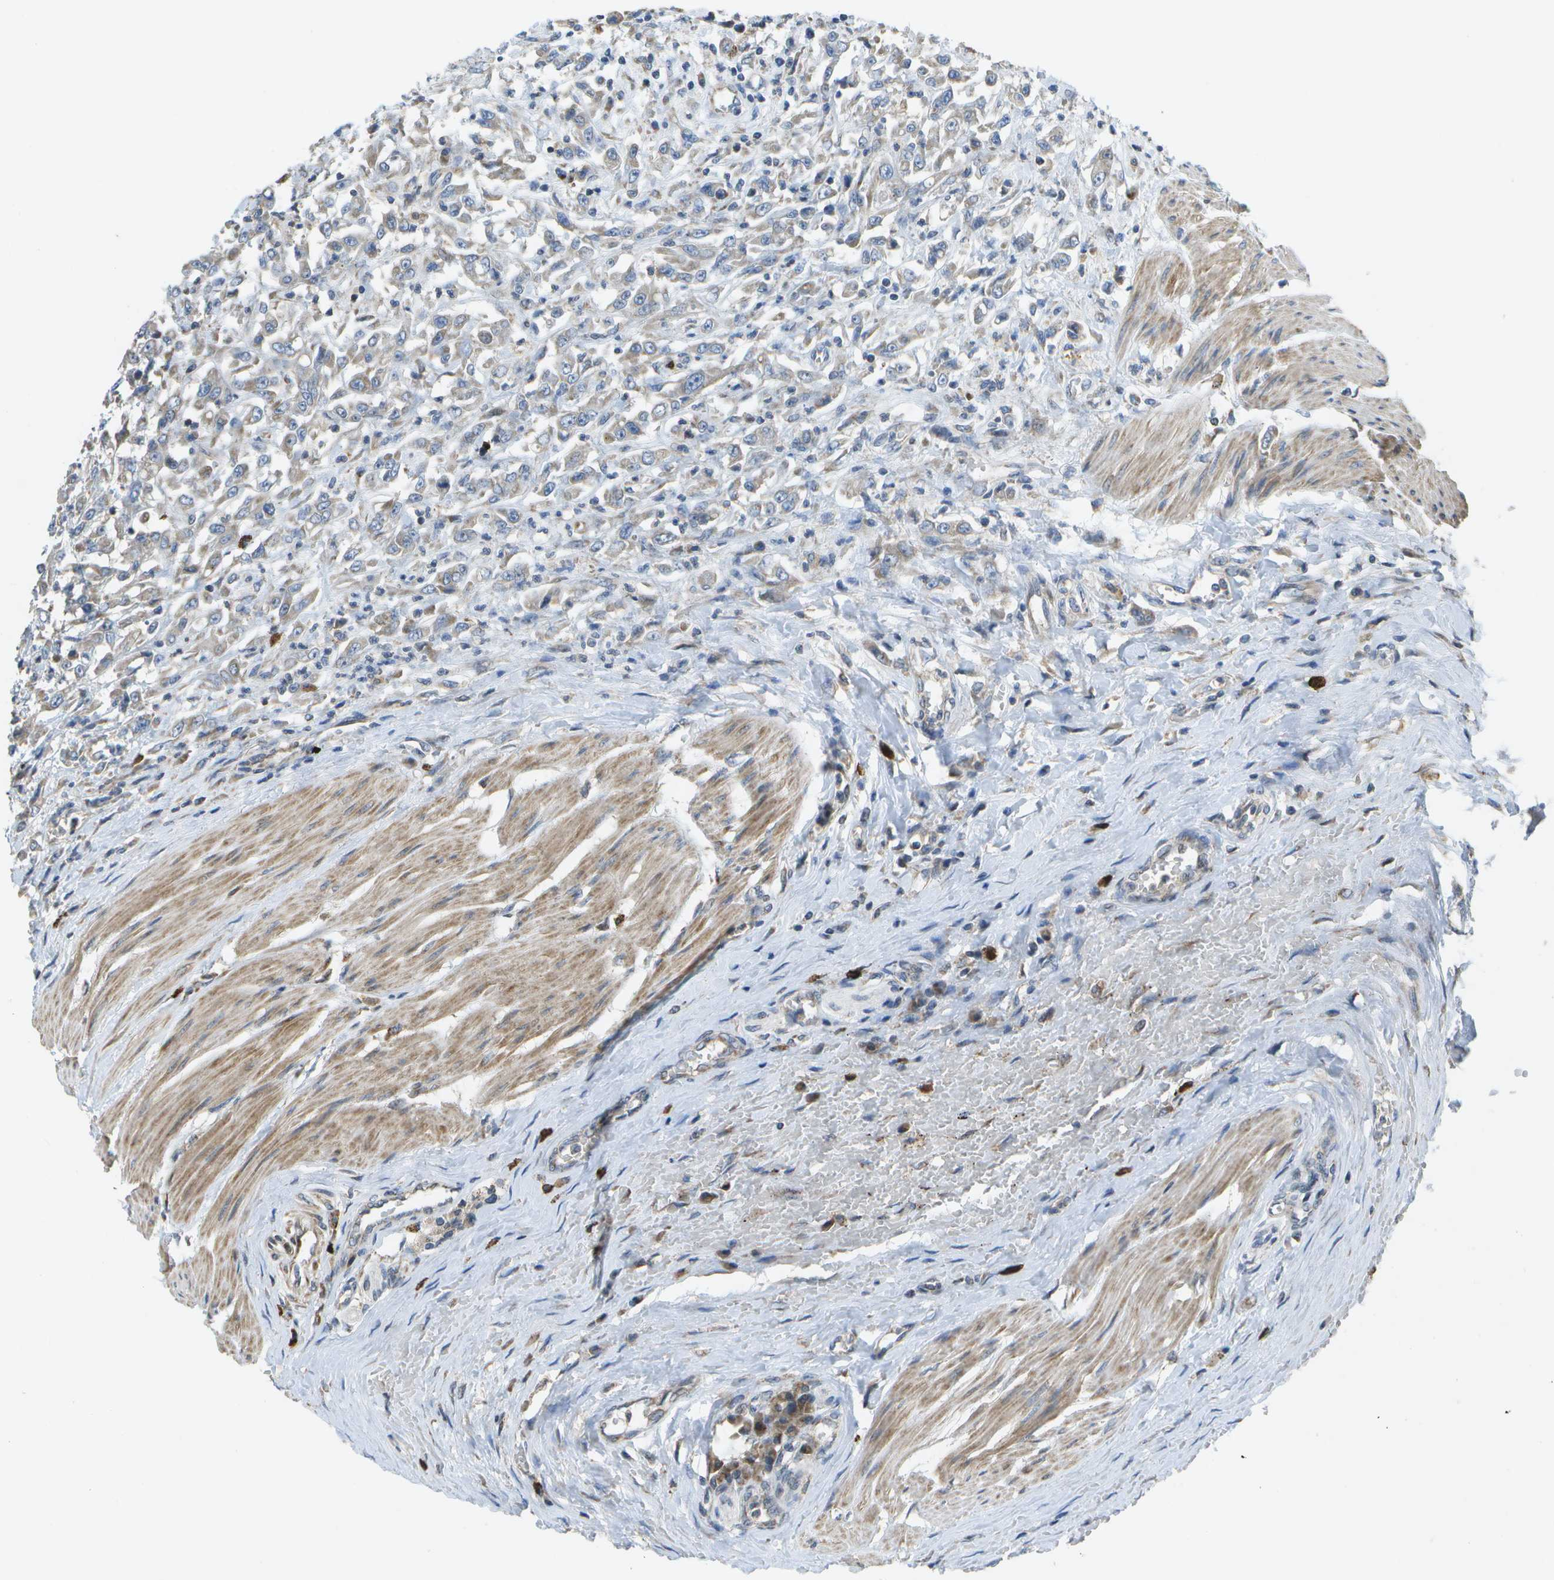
{"staining": {"intensity": "moderate", "quantity": ">75%", "location": "cytoplasmic/membranous"}, "tissue": "urothelial cancer", "cell_type": "Tumor cells", "image_type": "cancer", "snomed": [{"axis": "morphology", "description": "Urothelial carcinoma, High grade"}, {"axis": "topography", "description": "Urinary bladder"}], "caption": "Human high-grade urothelial carcinoma stained with a brown dye demonstrates moderate cytoplasmic/membranous positive positivity in about >75% of tumor cells.", "gene": "HADHA", "patient": {"sex": "male", "age": 46}}